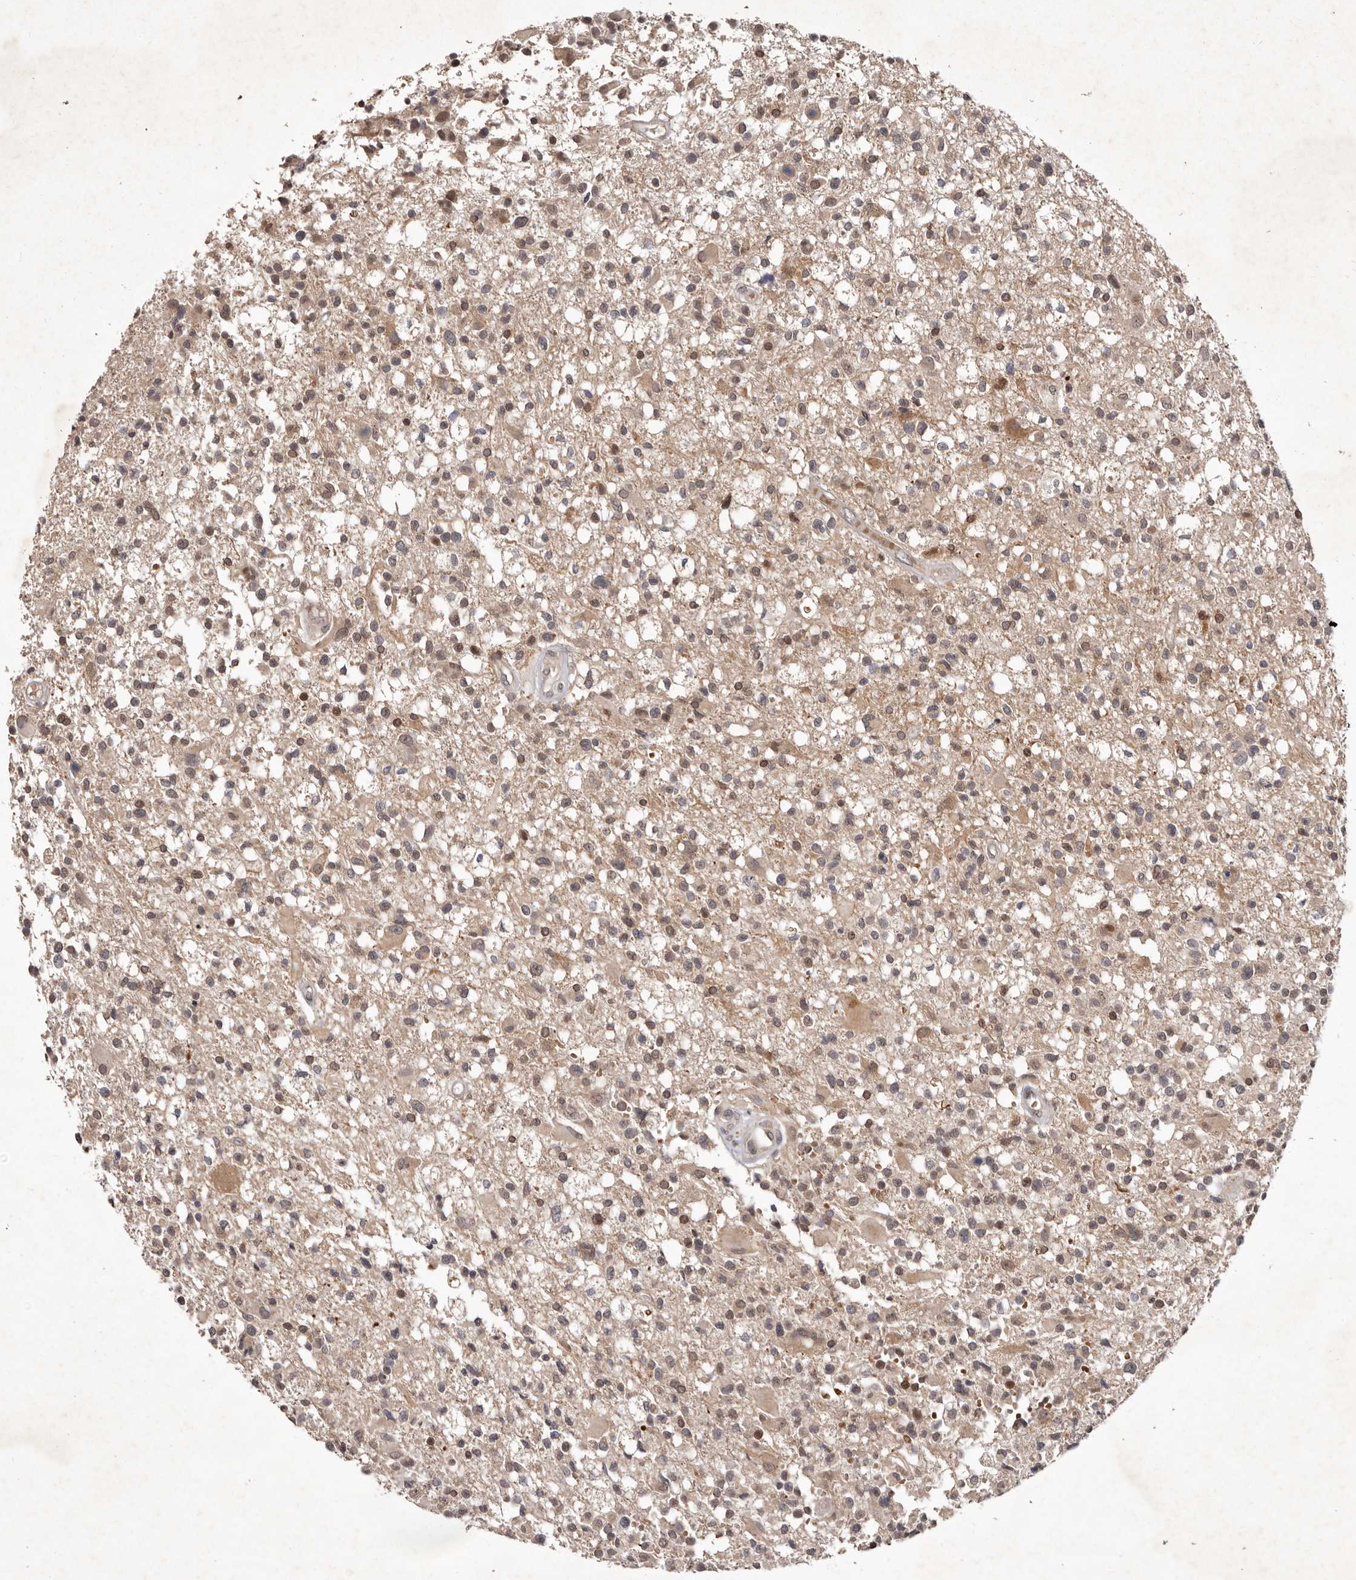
{"staining": {"intensity": "moderate", "quantity": "<25%", "location": "cytoplasmic/membranous"}, "tissue": "glioma", "cell_type": "Tumor cells", "image_type": "cancer", "snomed": [{"axis": "morphology", "description": "Glioma, malignant, High grade"}, {"axis": "morphology", "description": "Glioblastoma, NOS"}, {"axis": "topography", "description": "Brain"}], "caption": "An IHC micrograph of neoplastic tissue is shown. Protein staining in brown shows moderate cytoplasmic/membranous positivity in glioma within tumor cells. (DAB (3,3'-diaminobenzidine) IHC, brown staining for protein, blue staining for nuclei).", "gene": "ABL1", "patient": {"sex": "male", "age": 60}}